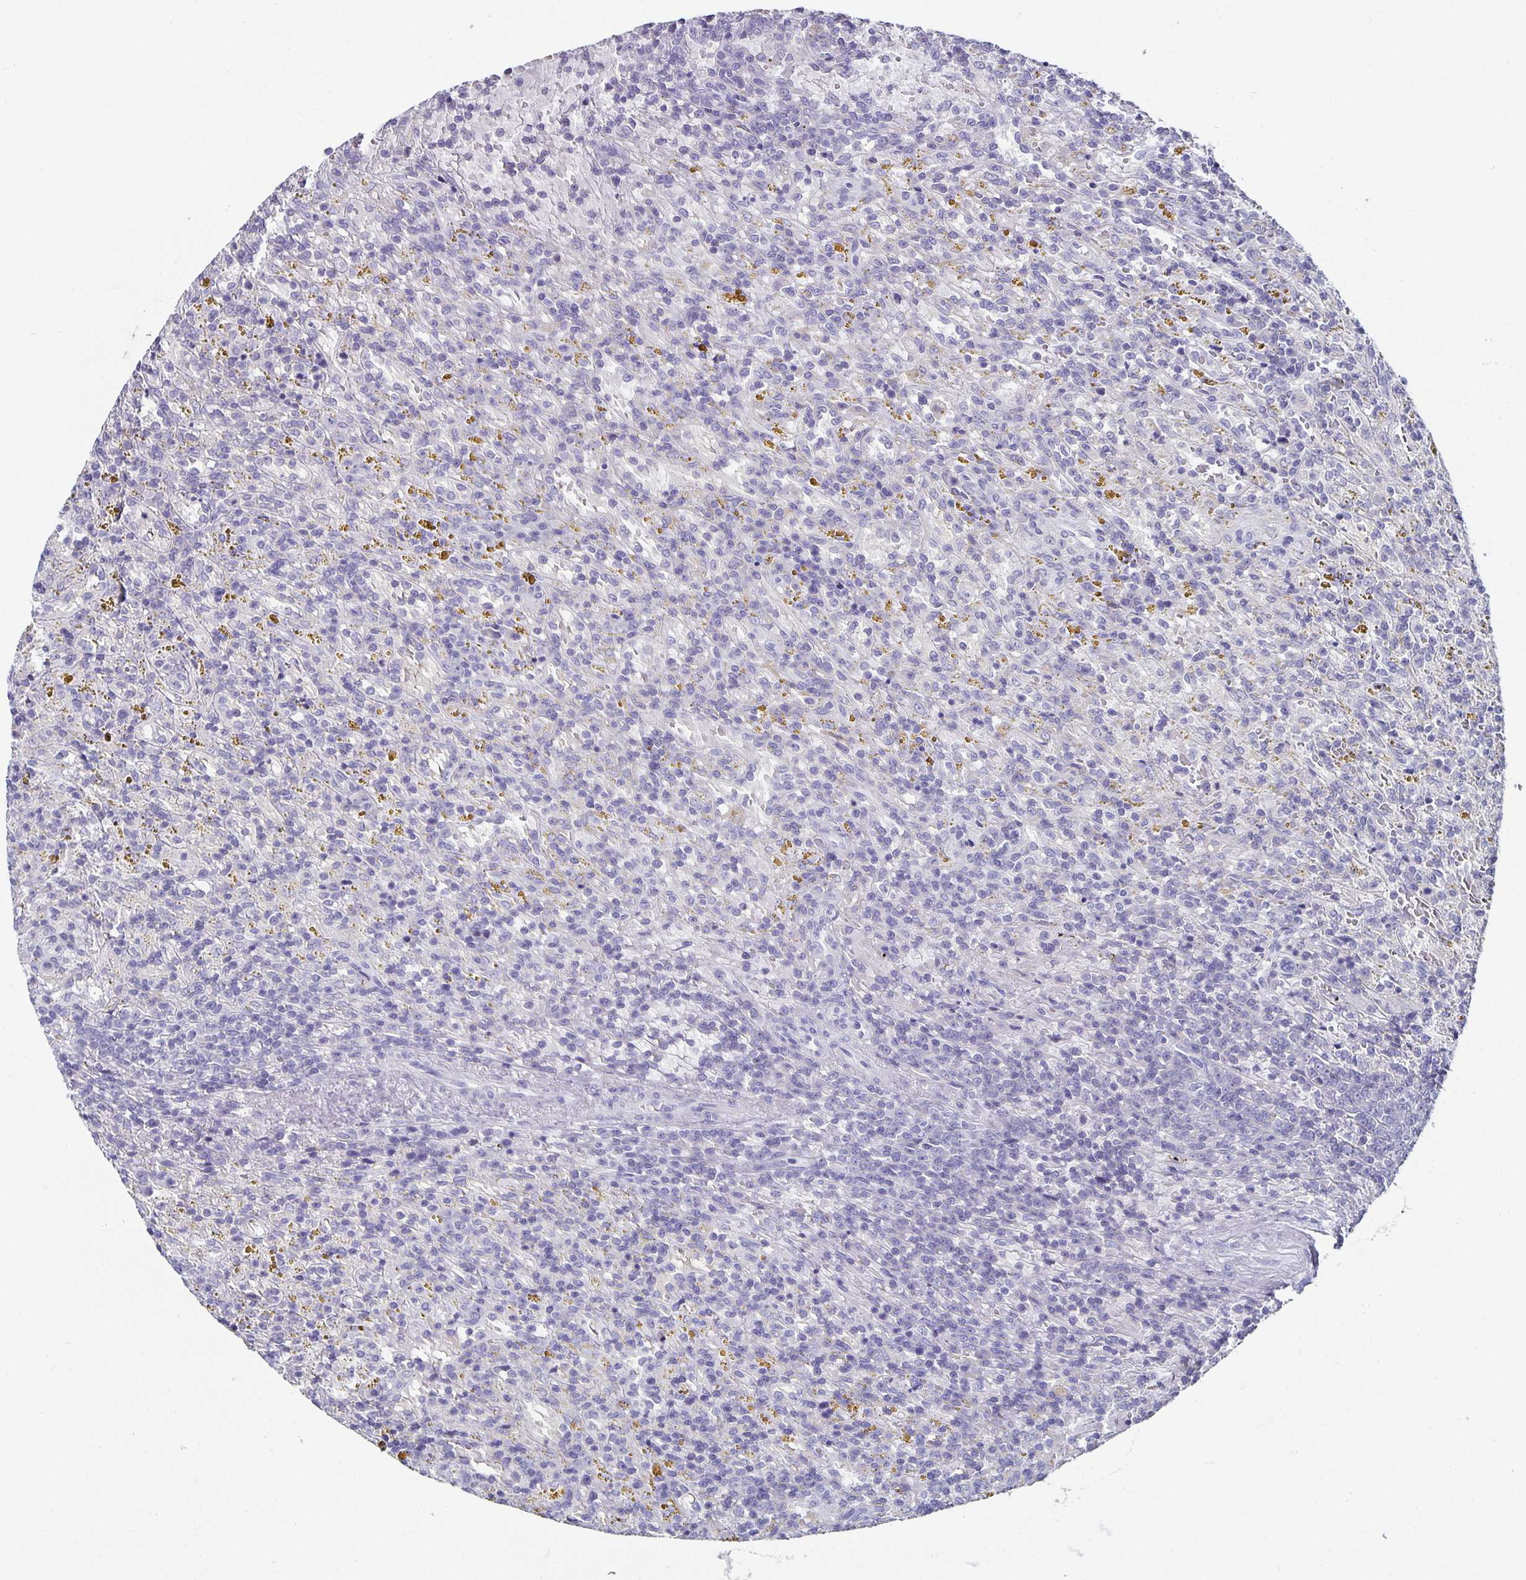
{"staining": {"intensity": "negative", "quantity": "none", "location": "none"}, "tissue": "lymphoma", "cell_type": "Tumor cells", "image_type": "cancer", "snomed": [{"axis": "morphology", "description": "Malignant lymphoma, non-Hodgkin's type, Low grade"}, {"axis": "topography", "description": "Spleen"}], "caption": "This is an immunohistochemistry image of human low-grade malignant lymphoma, non-Hodgkin's type. There is no positivity in tumor cells.", "gene": "CHGA", "patient": {"sex": "female", "age": 65}}